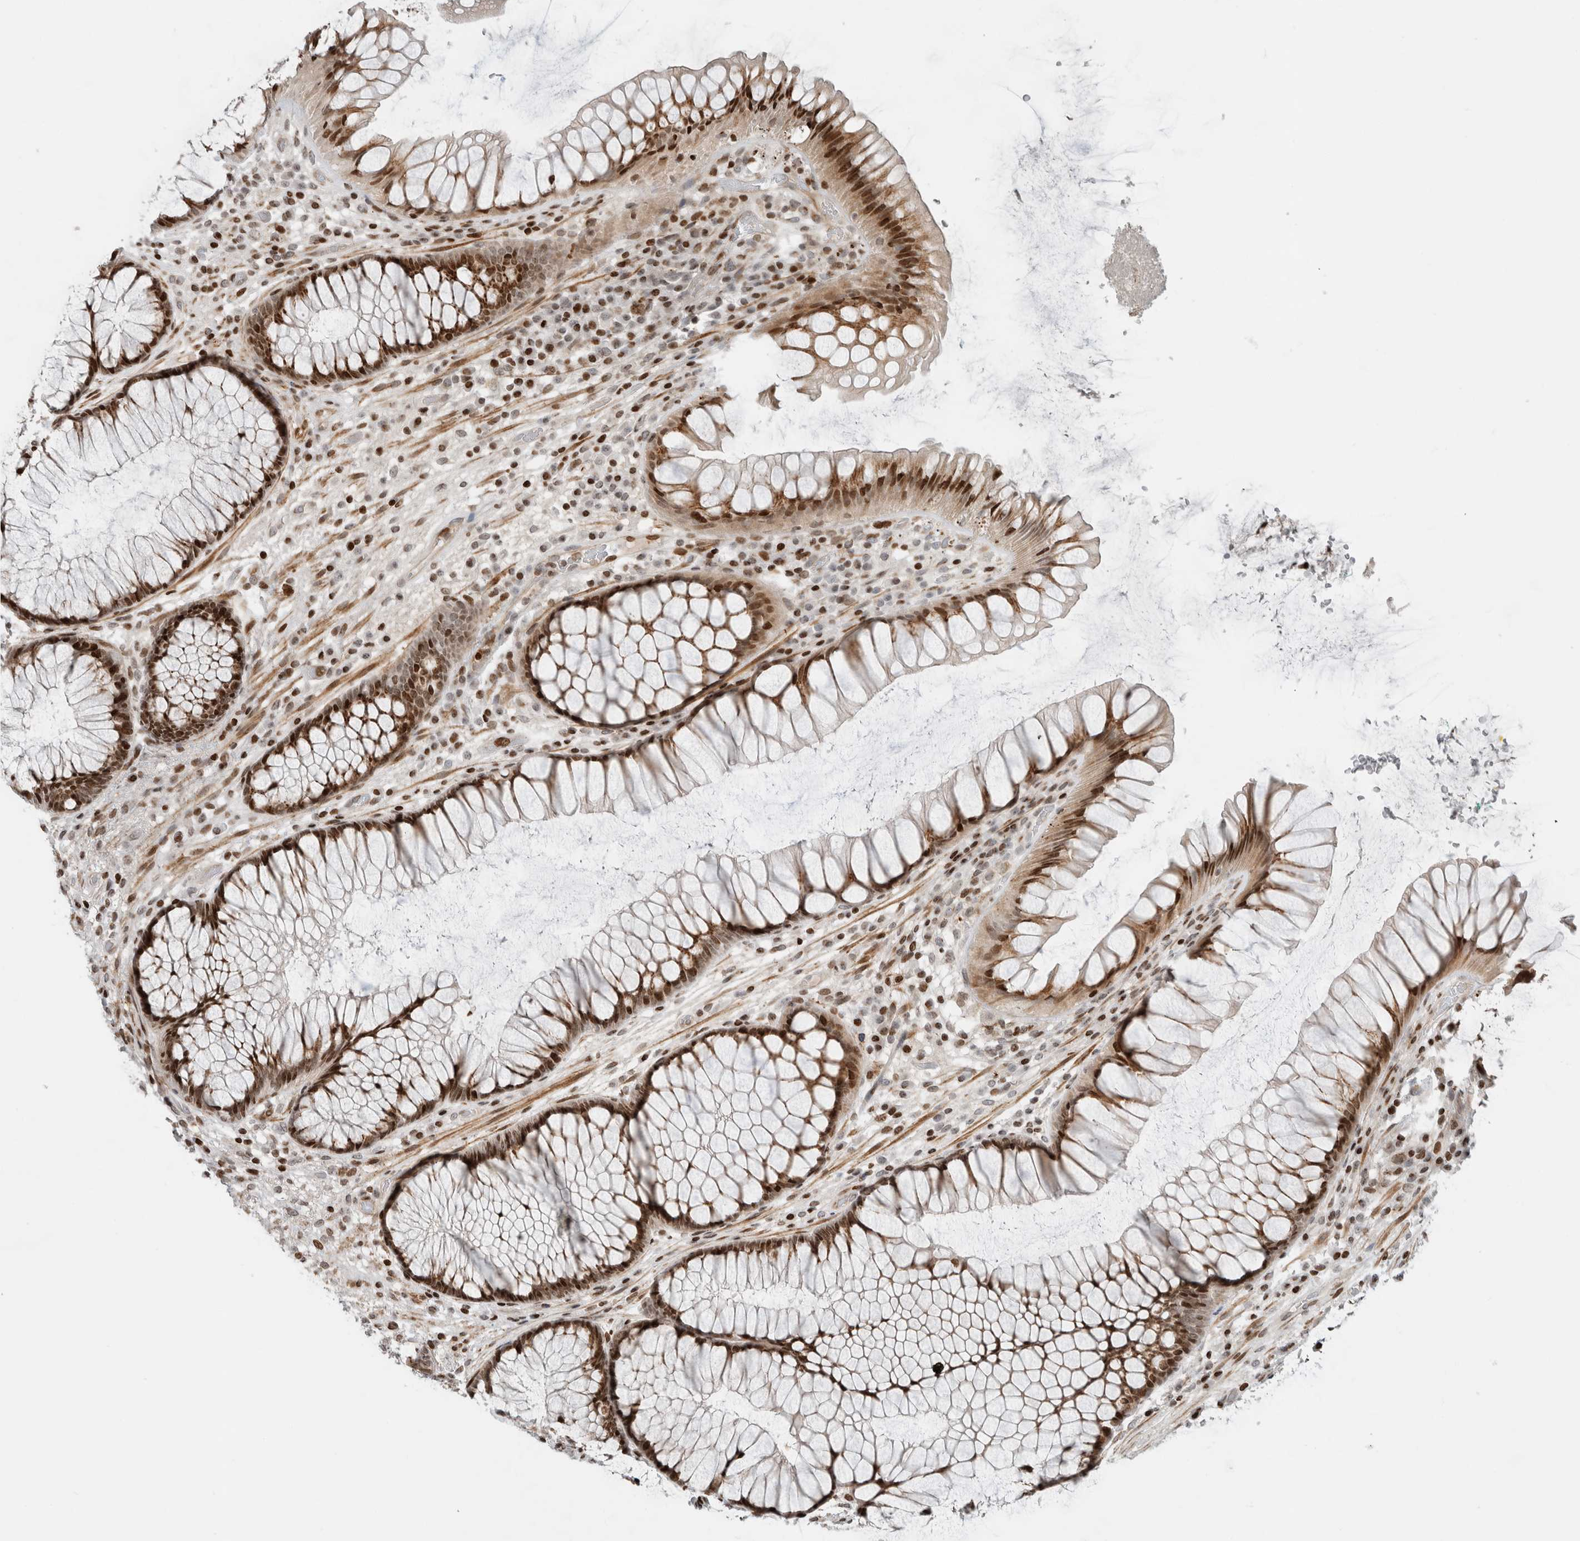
{"staining": {"intensity": "moderate", "quantity": ">75%", "location": "cytoplasmic/membranous,nuclear"}, "tissue": "rectum", "cell_type": "Glandular cells", "image_type": "normal", "snomed": [{"axis": "morphology", "description": "Normal tissue, NOS"}, {"axis": "topography", "description": "Rectum"}], "caption": "Immunohistochemical staining of benign rectum displays moderate cytoplasmic/membranous,nuclear protein staining in about >75% of glandular cells.", "gene": "GINS4", "patient": {"sex": "male", "age": 51}}